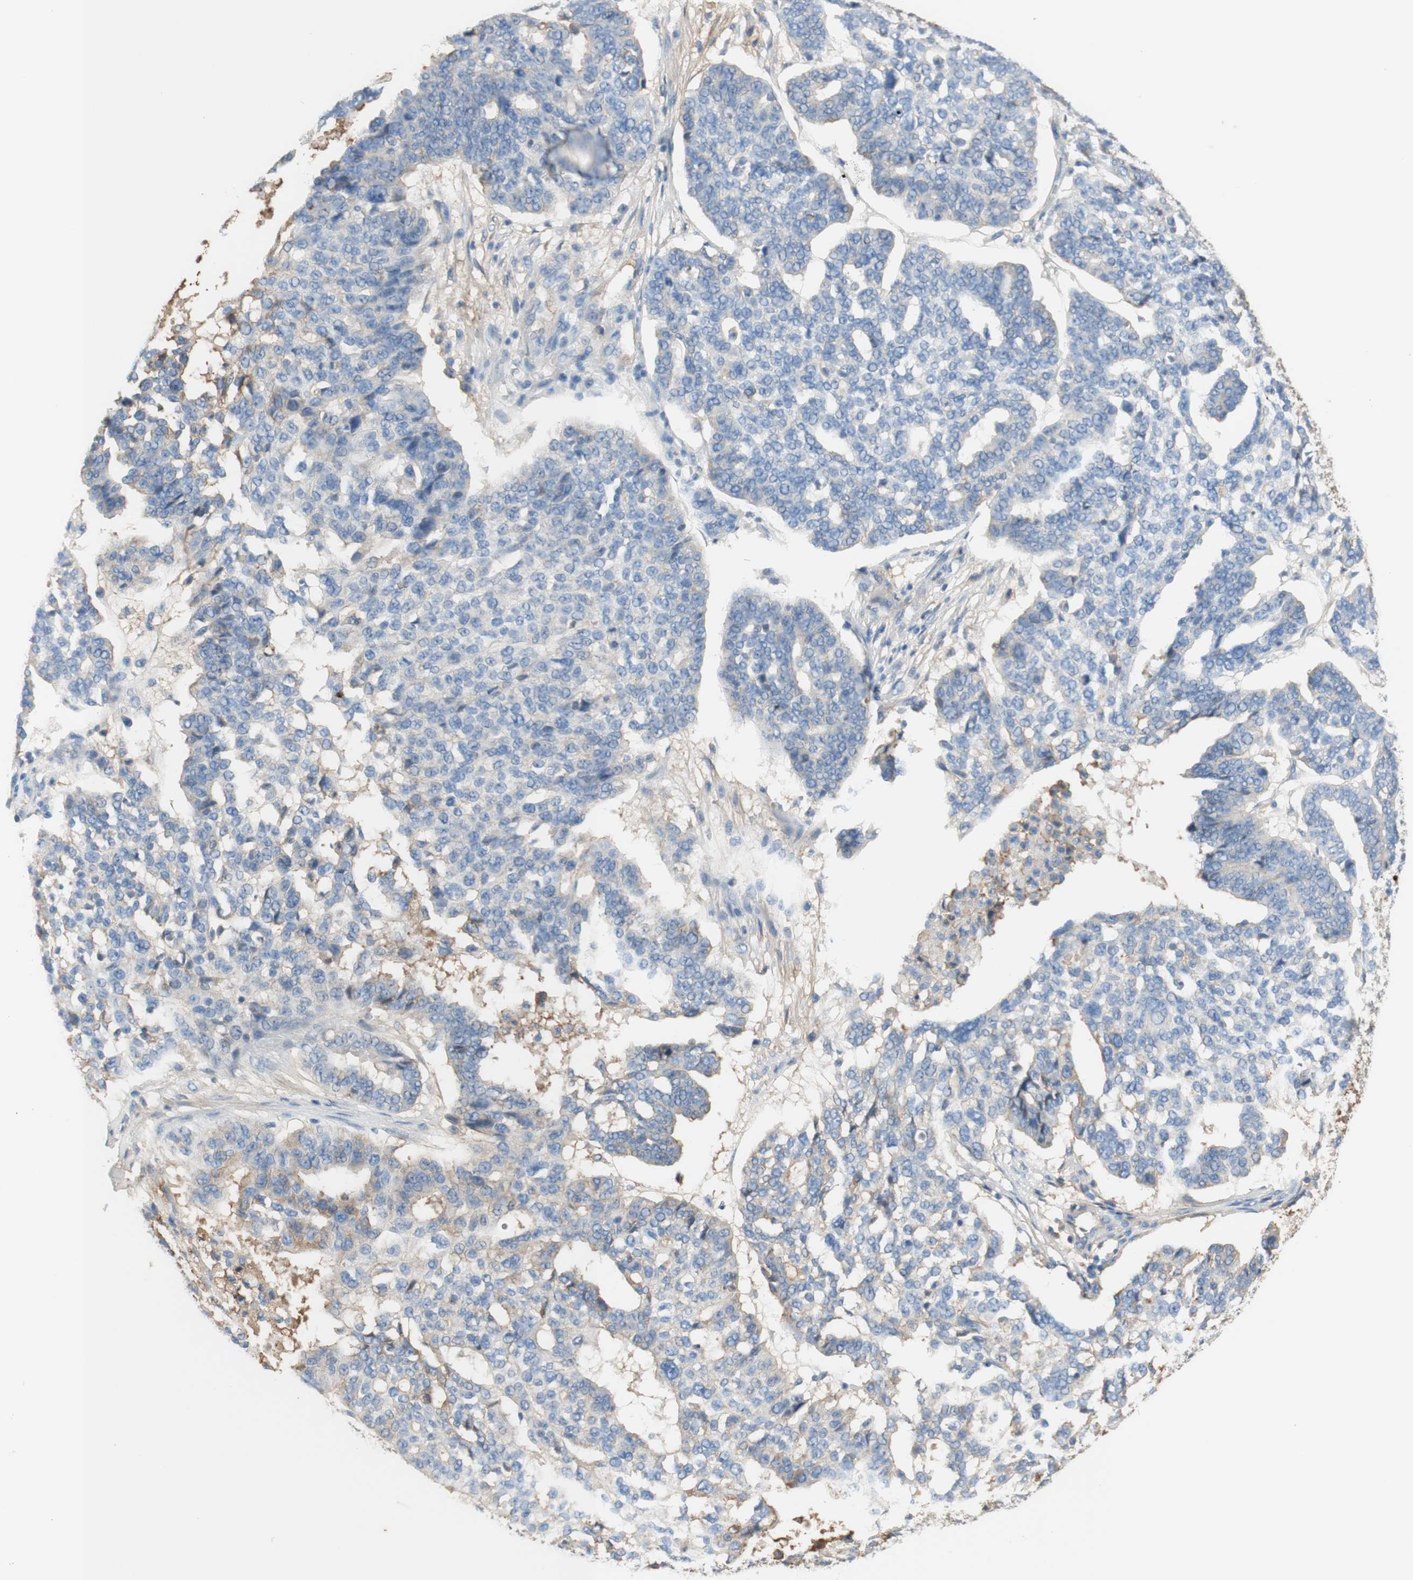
{"staining": {"intensity": "negative", "quantity": "none", "location": "none"}, "tissue": "ovarian cancer", "cell_type": "Tumor cells", "image_type": "cancer", "snomed": [{"axis": "morphology", "description": "Cystadenocarcinoma, serous, NOS"}, {"axis": "topography", "description": "Ovary"}], "caption": "Immunohistochemical staining of ovarian cancer shows no significant positivity in tumor cells. (Stains: DAB (3,3'-diaminobenzidine) immunohistochemistry with hematoxylin counter stain, Microscopy: brightfield microscopy at high magnification).", "gene": "KNG1", "patient": {"sex": "female", "age": 59}}